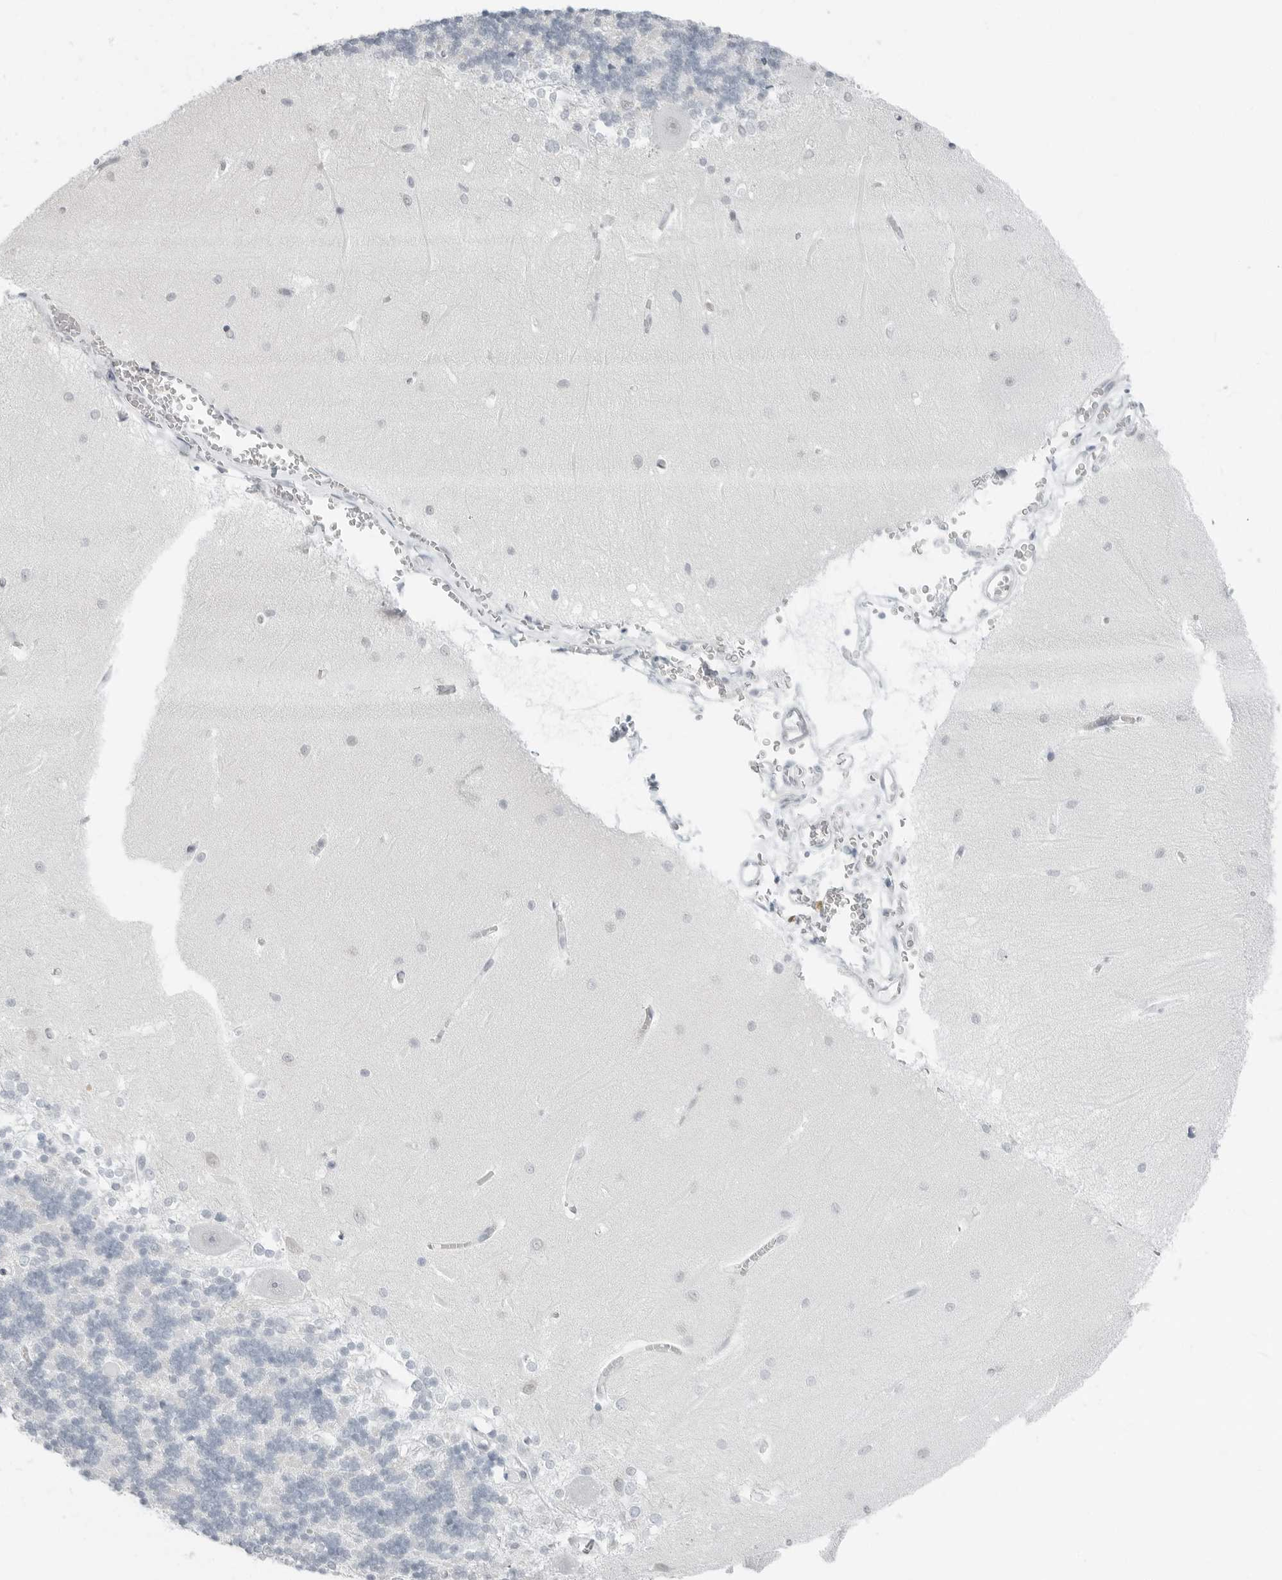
{"staining": {"intensity": "negative", "quantity": "none", "location": "none"}, "tissue": "cerebellum", "cell_type": "Cells in granular layer", "image_type": "normal", "snomed": [{"axis": "morphology", "description": "Normal tissue, NOS"}, {"axis": "topography", "description": "Cerebellum"}], "caption": "Immunohistochemistry of benign cerebellum exhibits no staining in cells in granular layer.", "gene": "XIRP1", "patient": {"sex": "male", "age": 37}}